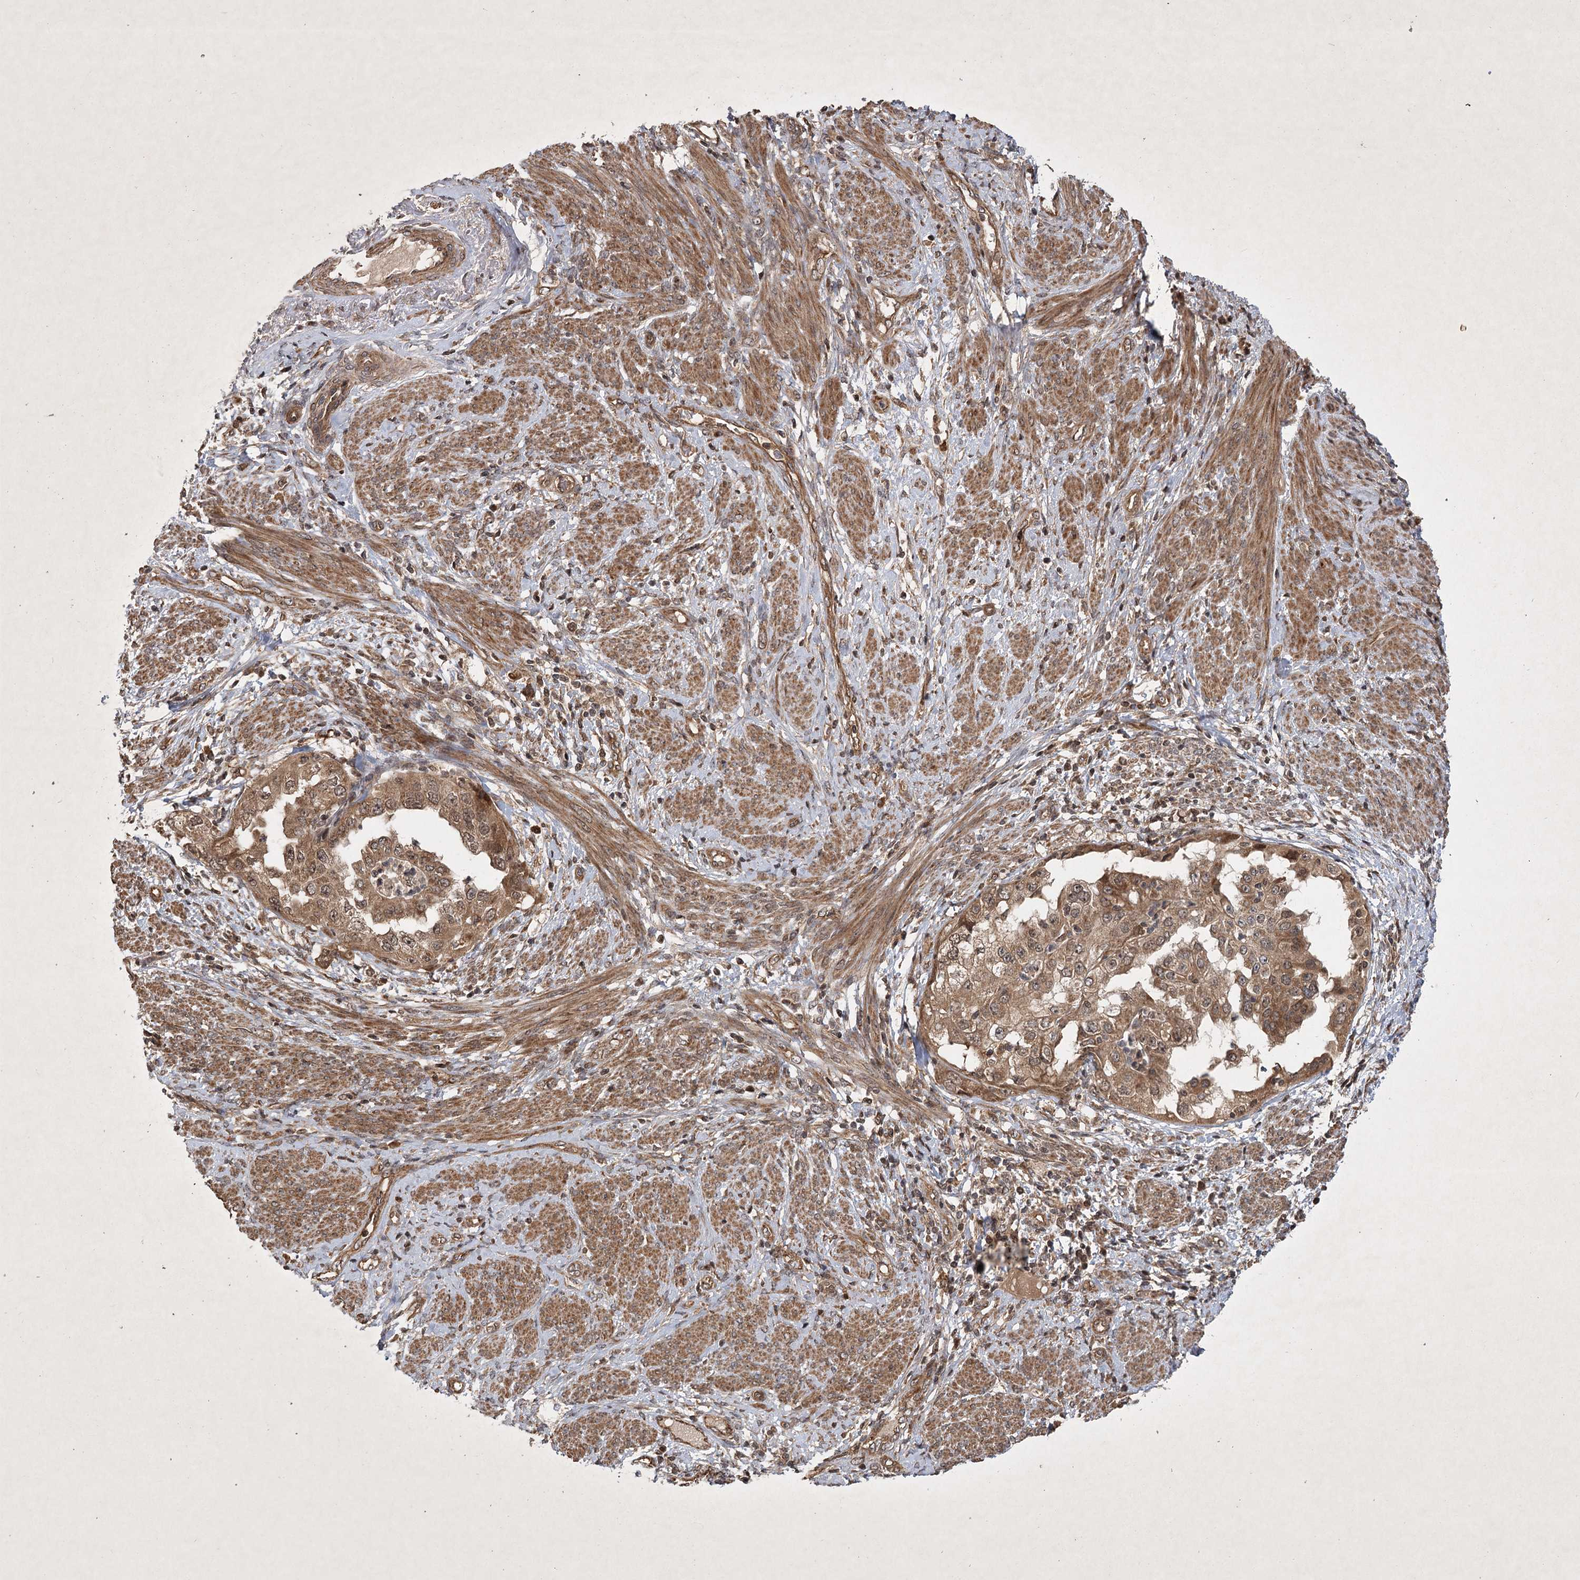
{"staining": {"intensity": "moderate", "quantity": ">75%", "location": "cytoplasmic/membranous"}, "tissue": "endometrial cancer", "cell_type": "Tumor cells", "image_type": "cancer", "snomed": [{"axis": "morphology", "description": "Adenocarcinoma, NOS"}, {"axis": "topography", "description": "Endometrium"}], "caption": "Endometrial cancer (adenocarcinoma) tissue exhibits moderate cytoplasmic/membranous expression in approximately >75% of tumor cells", "gene": "INSIG2", "patient": {"sex": "female", "age": 85}}